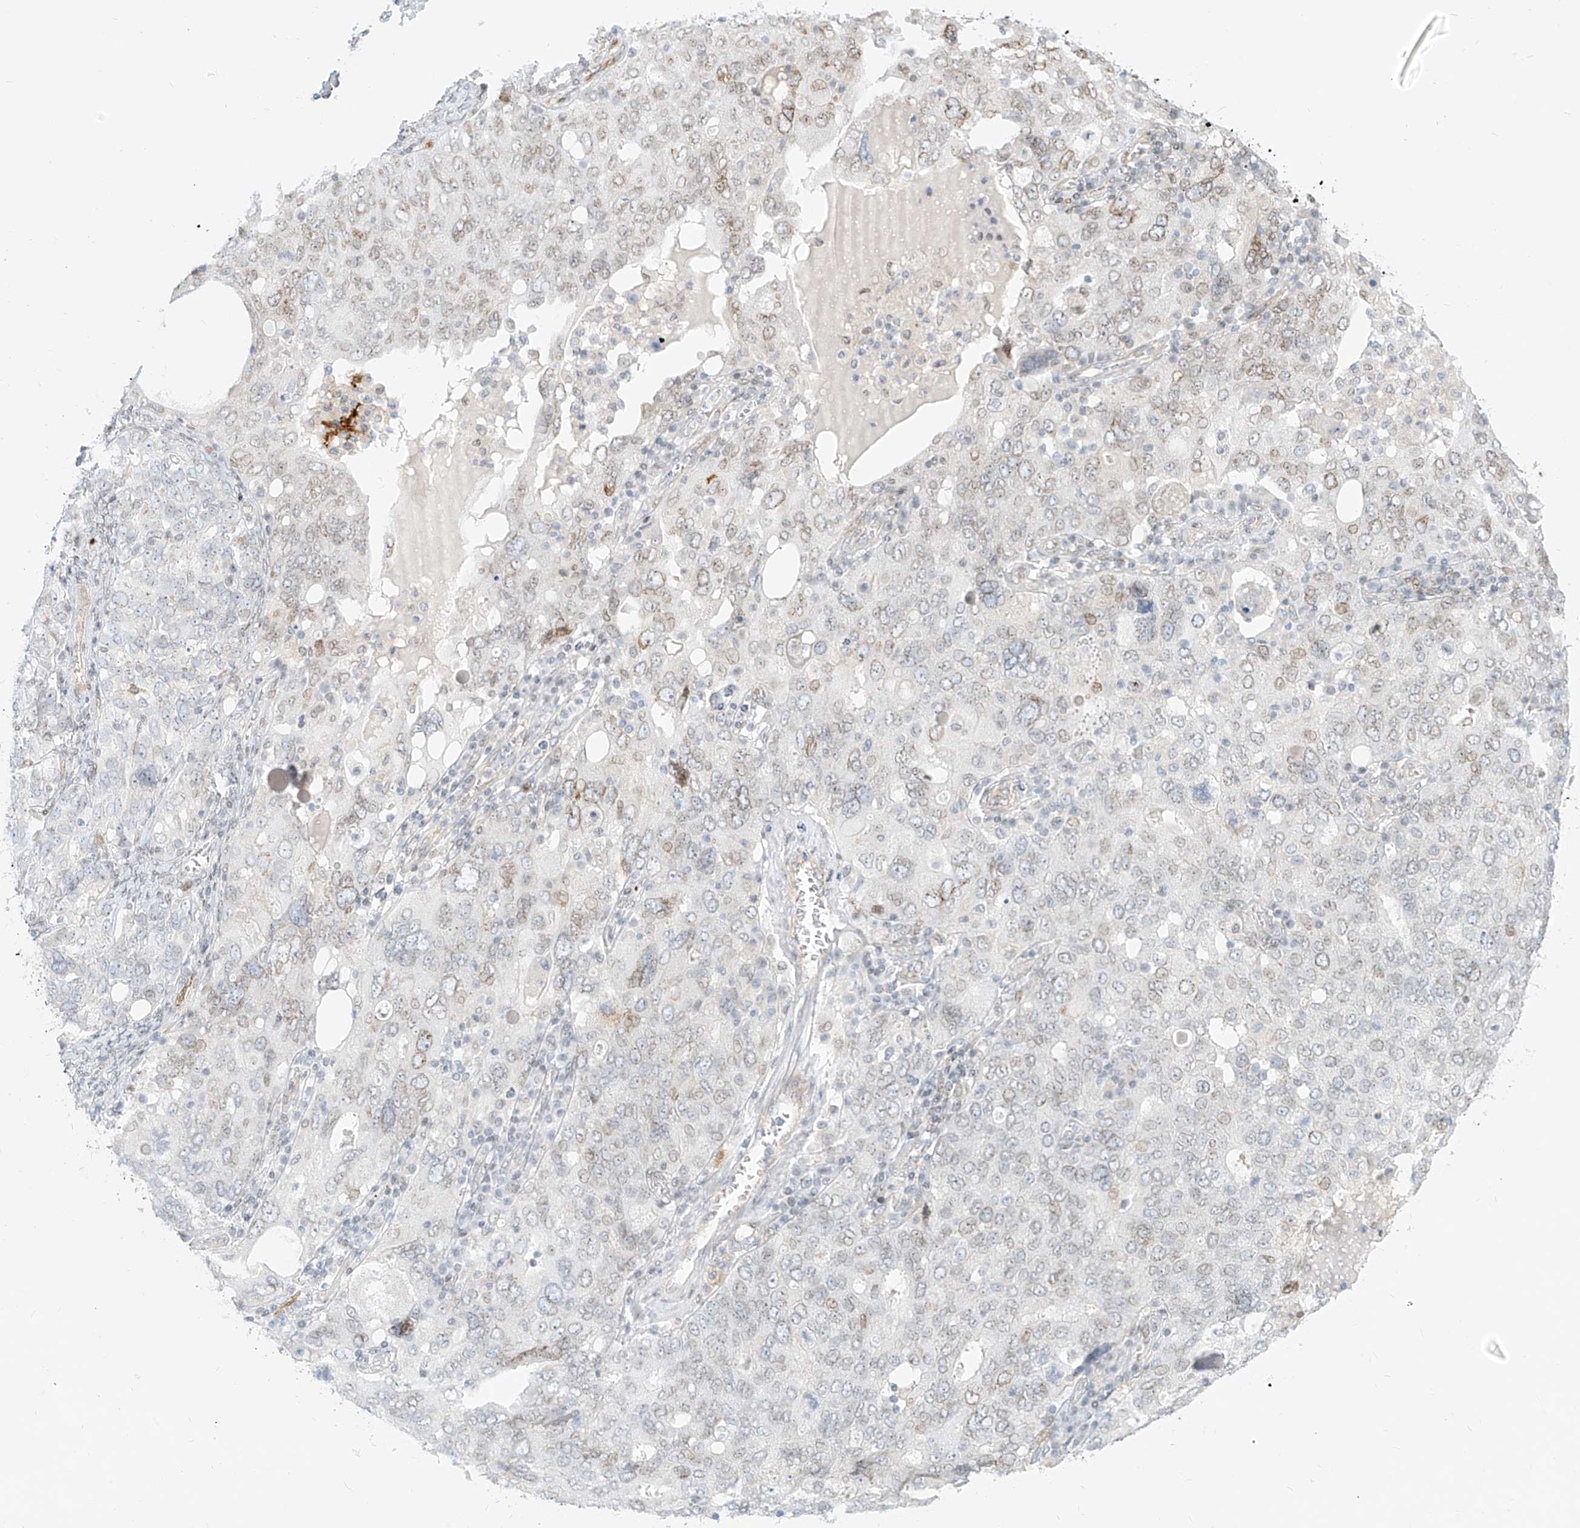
{"staining": {"intensity": "weak", "quantity": "<25%", "location": "cytoplasmic/membranous,nuclear"}, "tissue": "ovarian cancer", "cell_type": "Tumor cells", "image_type": "cancer", "snomed": [{"axis": "morphology", "description": "Carcinoma, endometroid"}, {"axis": "topography", "description": "Ovary"}], "caption": "A high-resolution histopathology image shows IHC staining of endometroid carcinoma (ovarian), which reveals no significant positivity in tumor cells. Nuclei are stained in blue.", "gene": "NHSL1", "patient": {"sex": "female", "age": 62}}